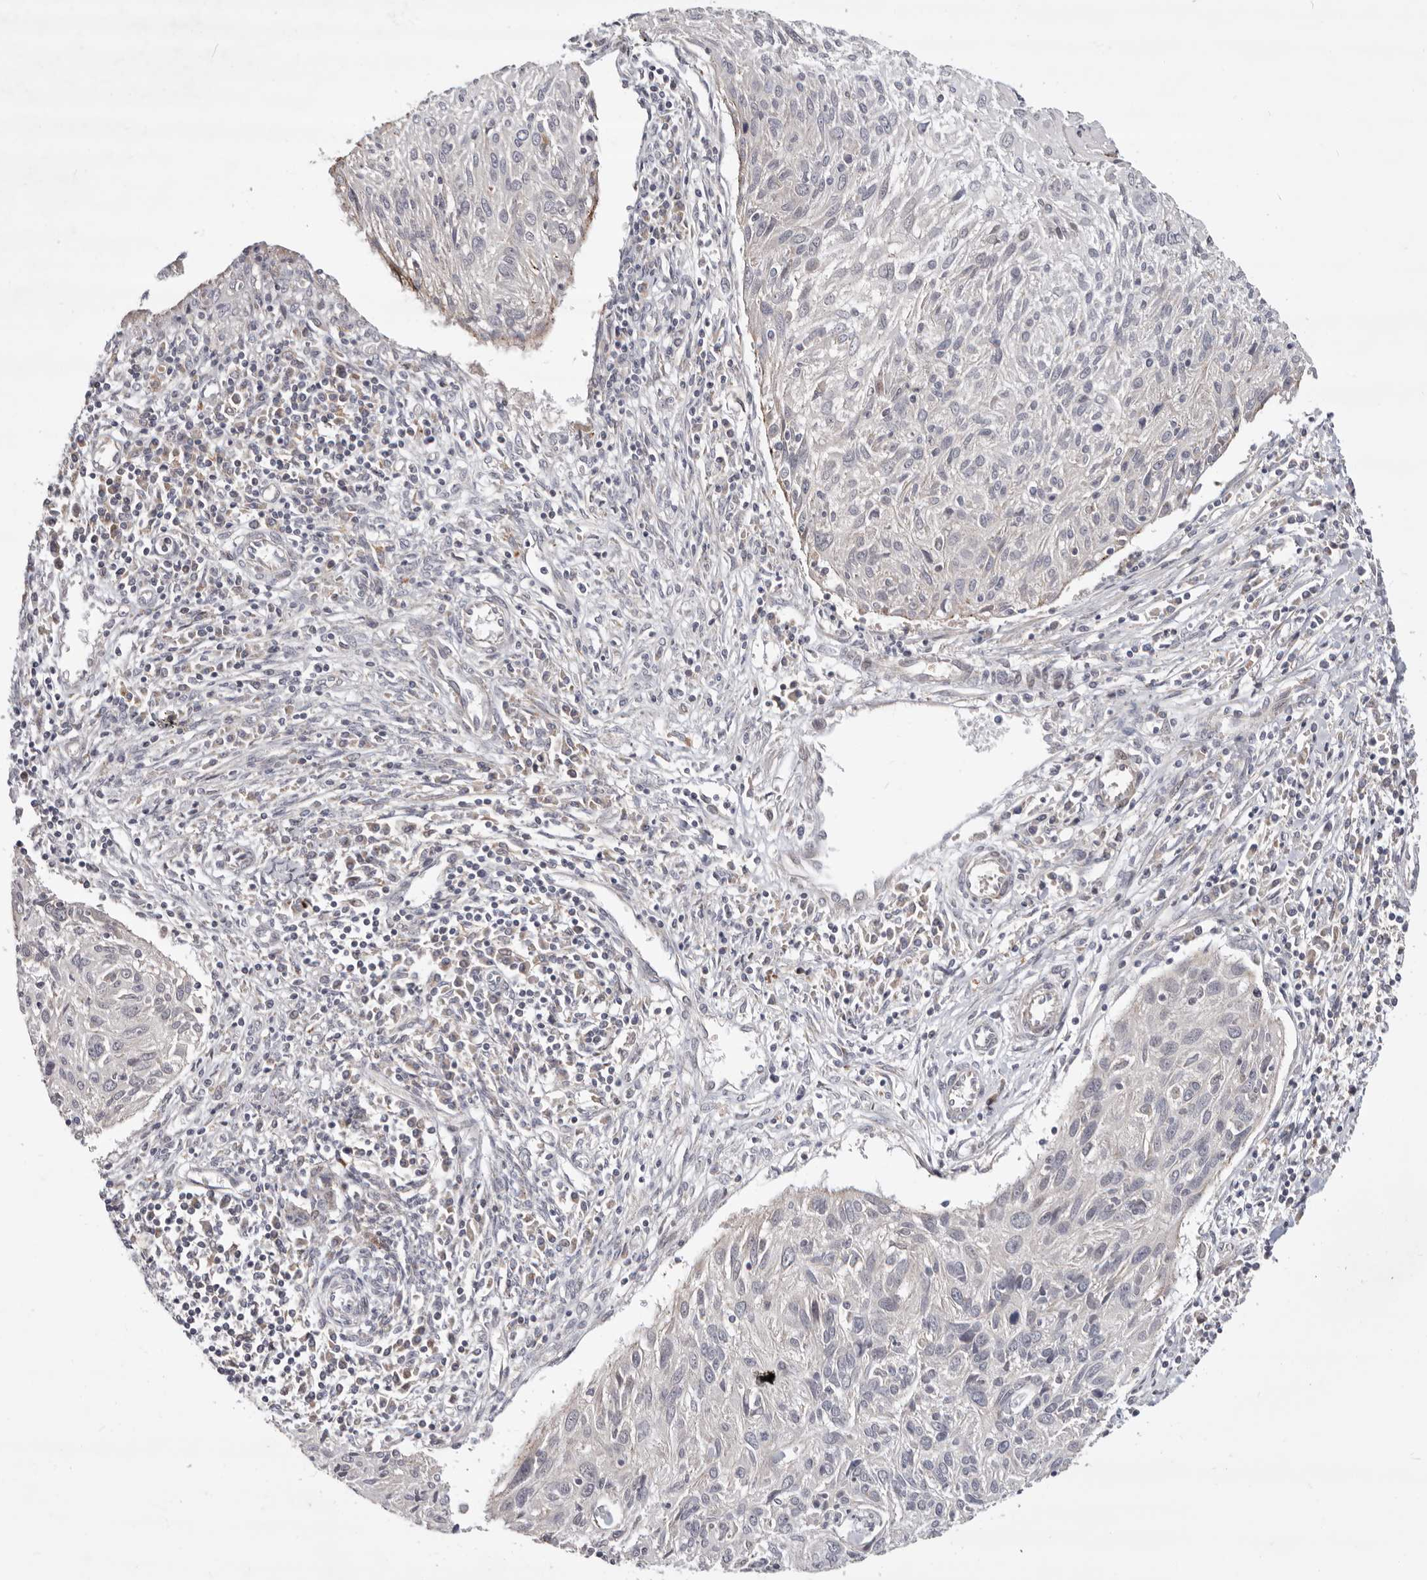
{"staining": {"intensity": "moderate", "quantity": "<25%", "location": "cytoplasmic/membranous"}, "tissue": "cervical cancer", "cell_type": "Tumor cells", "image_type": "cancer", "snomed": [{"axis": "morphology", "description": "Squamous cell carcinoma, NOS"}, {"axis": "topography", "description": "Cervix"}], "caption": "An IHC photomicrograph of tumor tissue is shown. Protein staining in brown shows moderate cytoplasmic/membranous positivity in squamous cell carcinoma (cervical) within tumor cells. (Stains: DAB (3,3'-diaminobenzidine) in brown, nuclei in blue, Microscopy: brightfield microscopy at high magnification).", "gene": "TOR3A", "patient": {"sex": "female", "age": 51}}